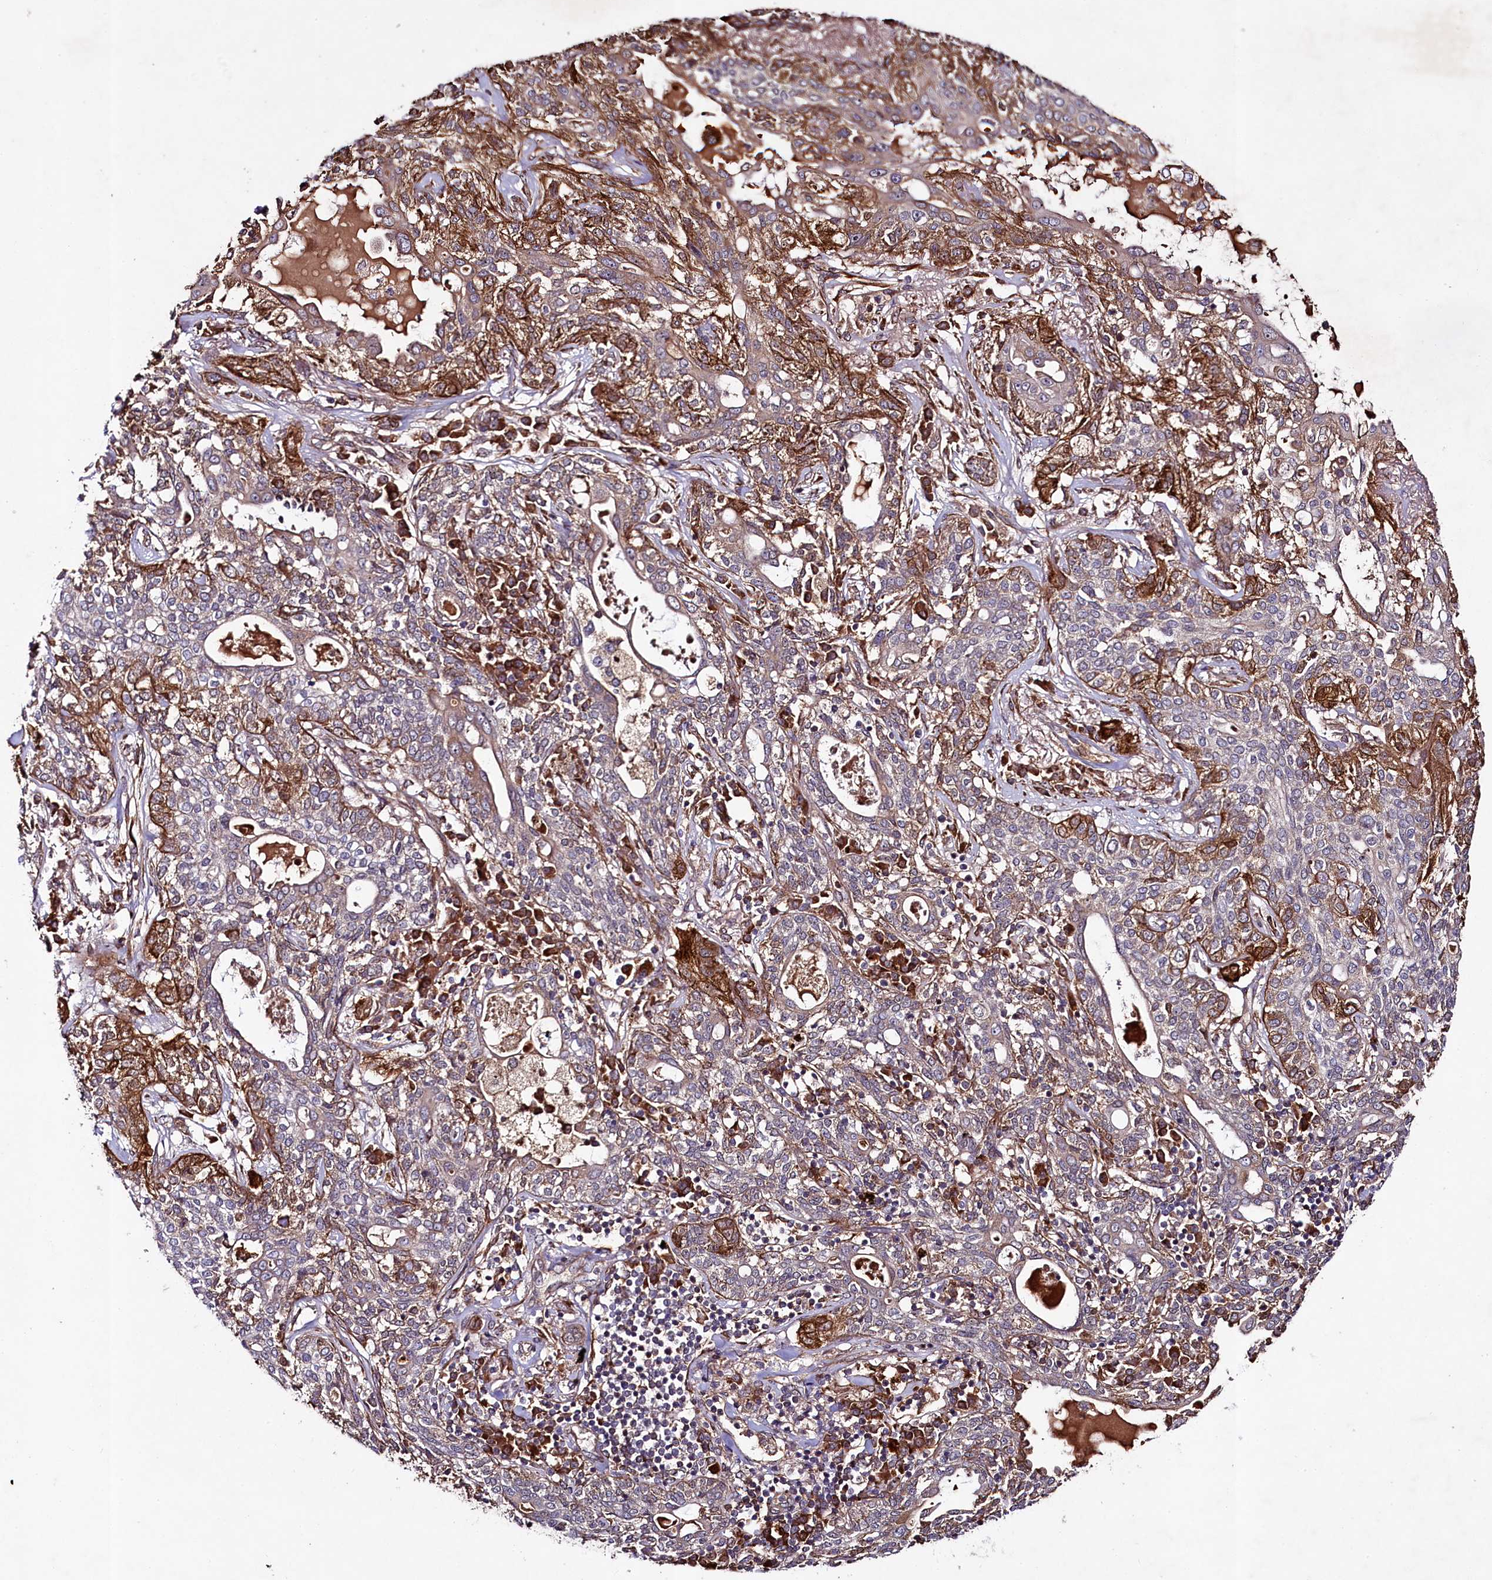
{"staining": {"intensity": "moderate", "quantity": "25%-75%", "location": "cytoplasmic/membranous"}, "tissue": "lung cancer", "cell_type": "Tumor cells", "image_type": "cancer", "snomed": [{"axis": "morphology", "description": "Squamous cell carcinoma, NOS"}, {"axis": "topography", "description": "Lung"}], "caption": "DAB immunohistochemical staining of squamous cell carcinoma (lung) exhibits moderate cytoplasmic/membranous protein expression in approximately 25%-75% of tumor cells.", "gene": "CCDC102A", "patient": {"sex": "female", "age": 70}}